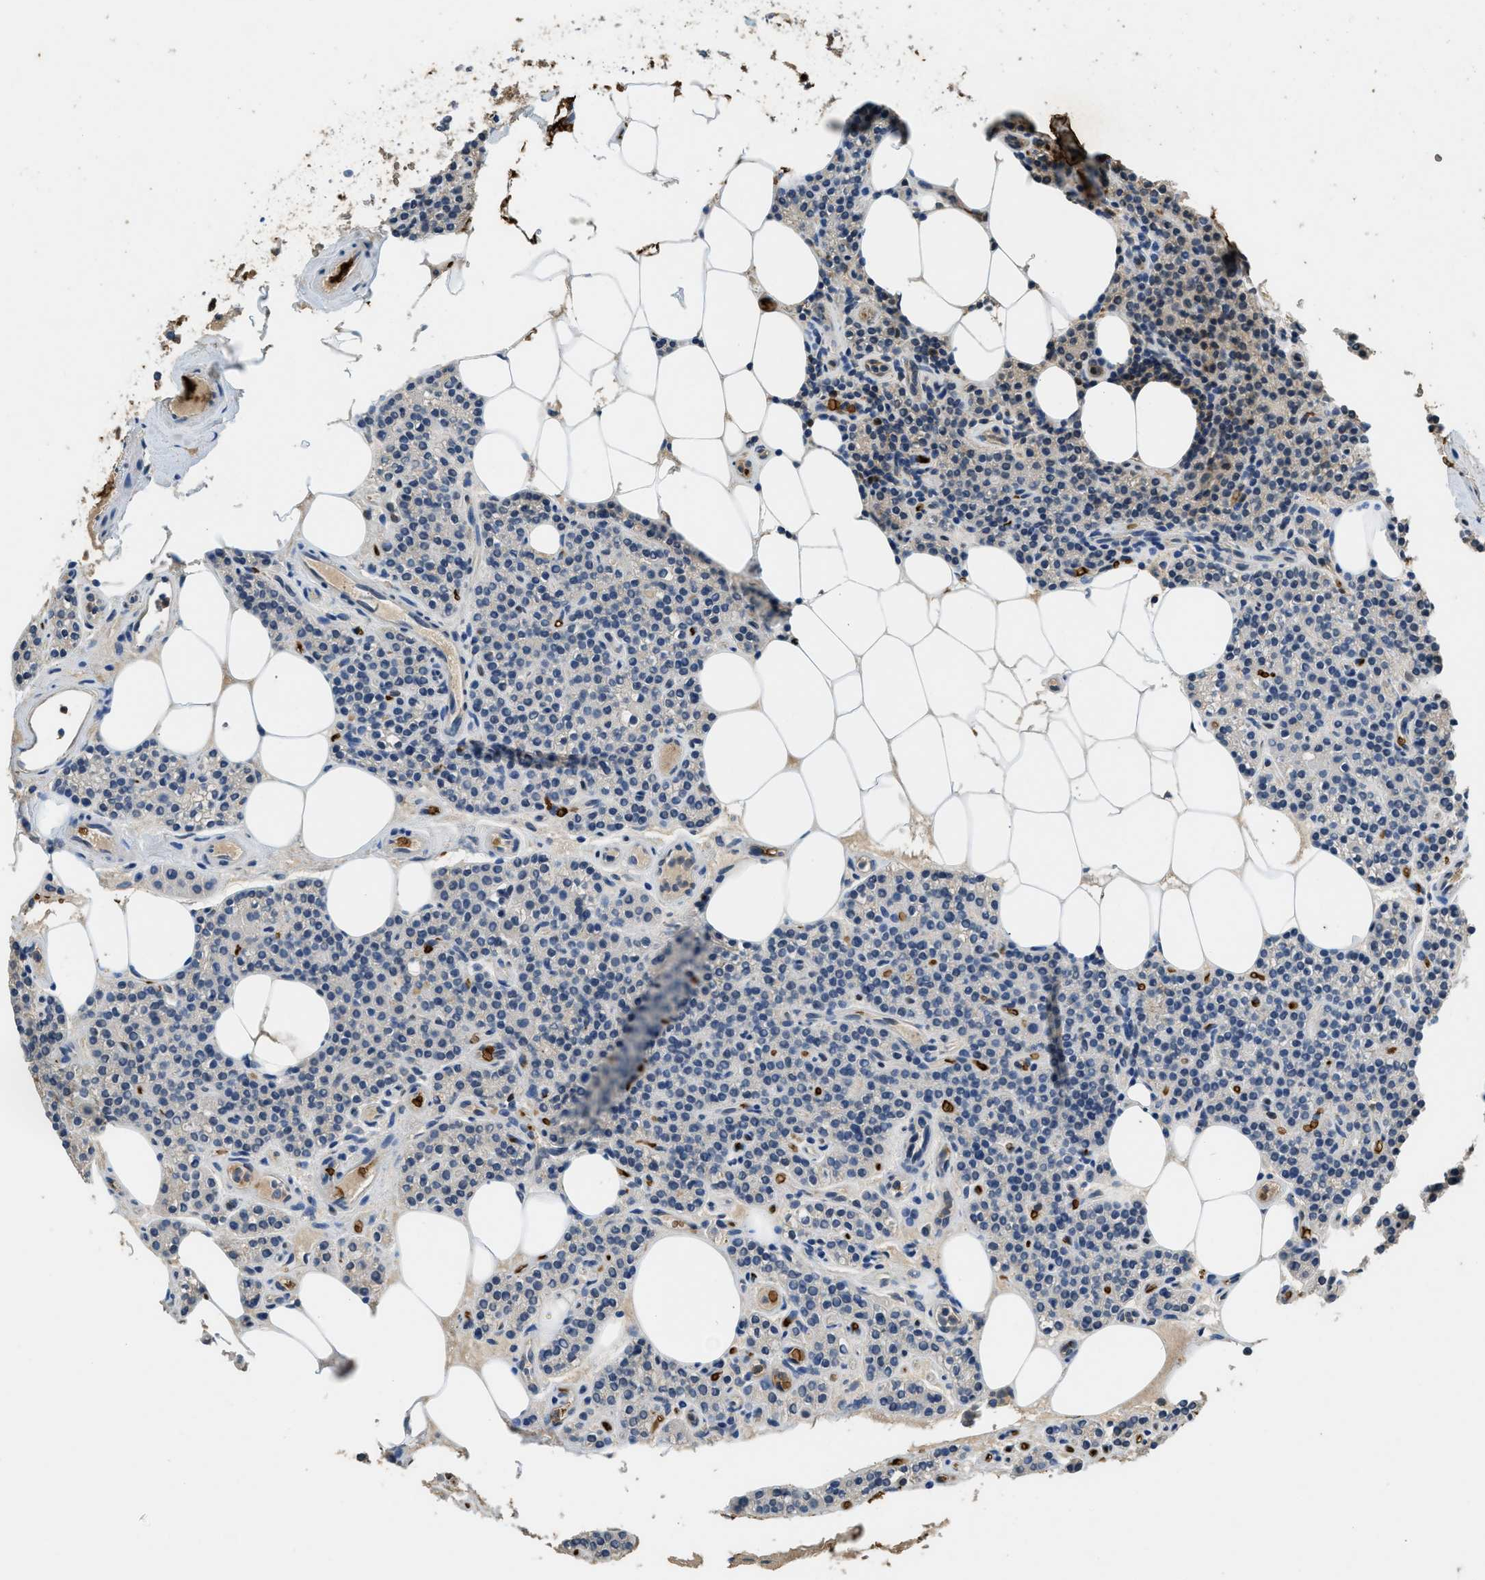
{"staining": {"intensity": "negative", "quantity": "none", "location": "none"}, "tissue": "parathyroid gland", "cell_type": "Glandular cells", "image_type": "normal", "snomed": [{"axis": "morphology", "description": "Normal tissue, NOS"}, {"axis": "morphology", "description": "Adenoma, NOS"}, {"axis": "topography", "description": "Parathyroid gland"}], "caption": "A high-resolution histopathology image shows immunohistochemistry staining of normal parathyroid gland, which exhibits no significant expression in glandular cells. Brightfield microscopy of immunohistochemistry stained with DAB (brown) and hematoxylin (blue), captured at high magnification.", "gene": "ARHGDIB", "patient": {"sex": "female", "age": 70}}